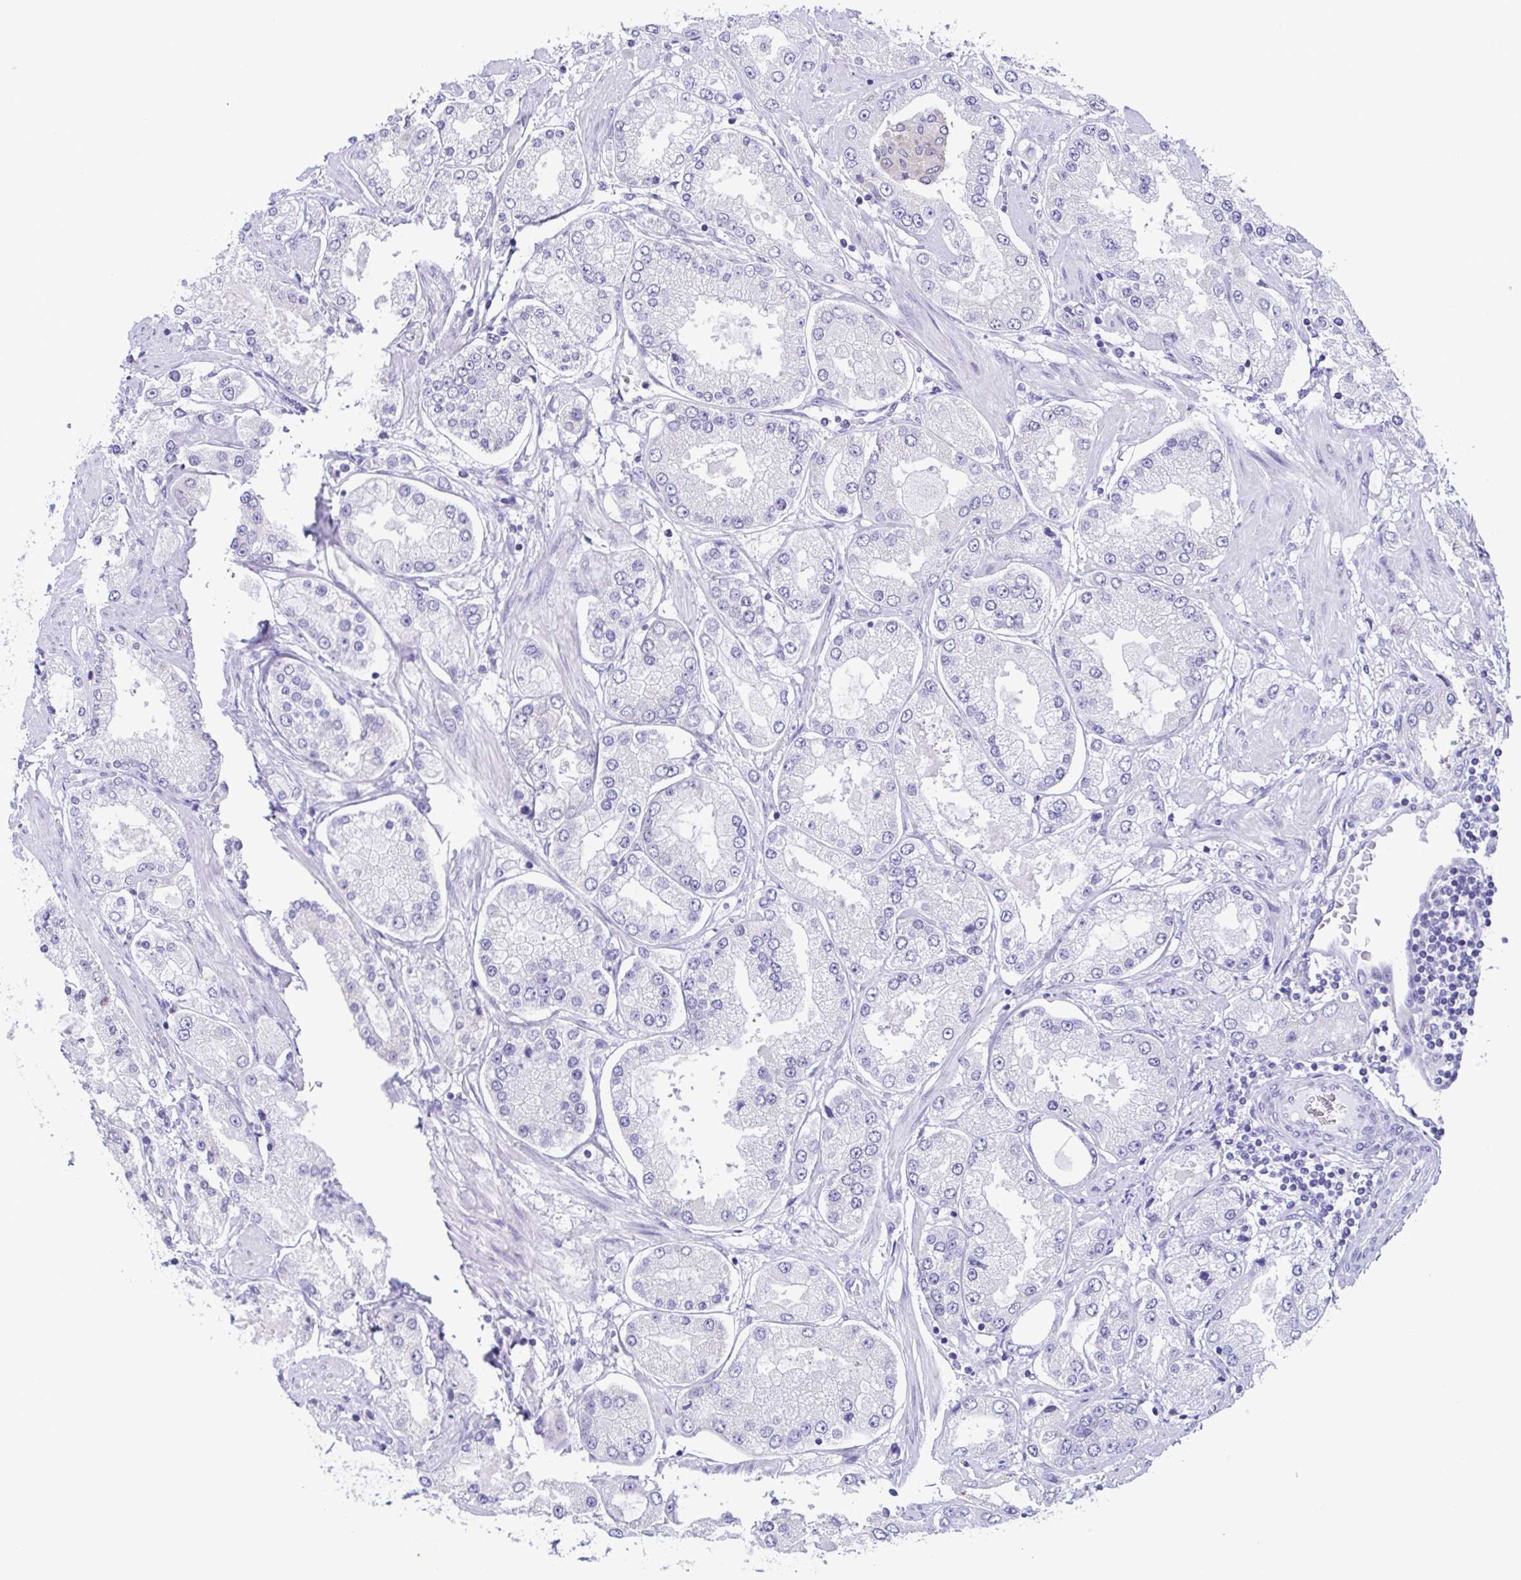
{"staining": {"intensity": "negative", "quantity": "none", "location": "none"}, "tissue": "prostate cancer", "cell_type": "Tumor cells", "image_type": "cancer", "snomed": [{"axis": "morphology", "description": "Adenocarcinoma, High grade"}, {"axis": "topography", "description": "Prostate"}], "caption": "This micrograph is of prostate high-grade adenocarcinoma stained with immunohistochemistry (IHC) to label a protein in brown with the nuclei are counter-stained blue. There is no positivity in tumor cells.", "gene": "TNNI3", "patient": {"sex": "male", "age": 69}}